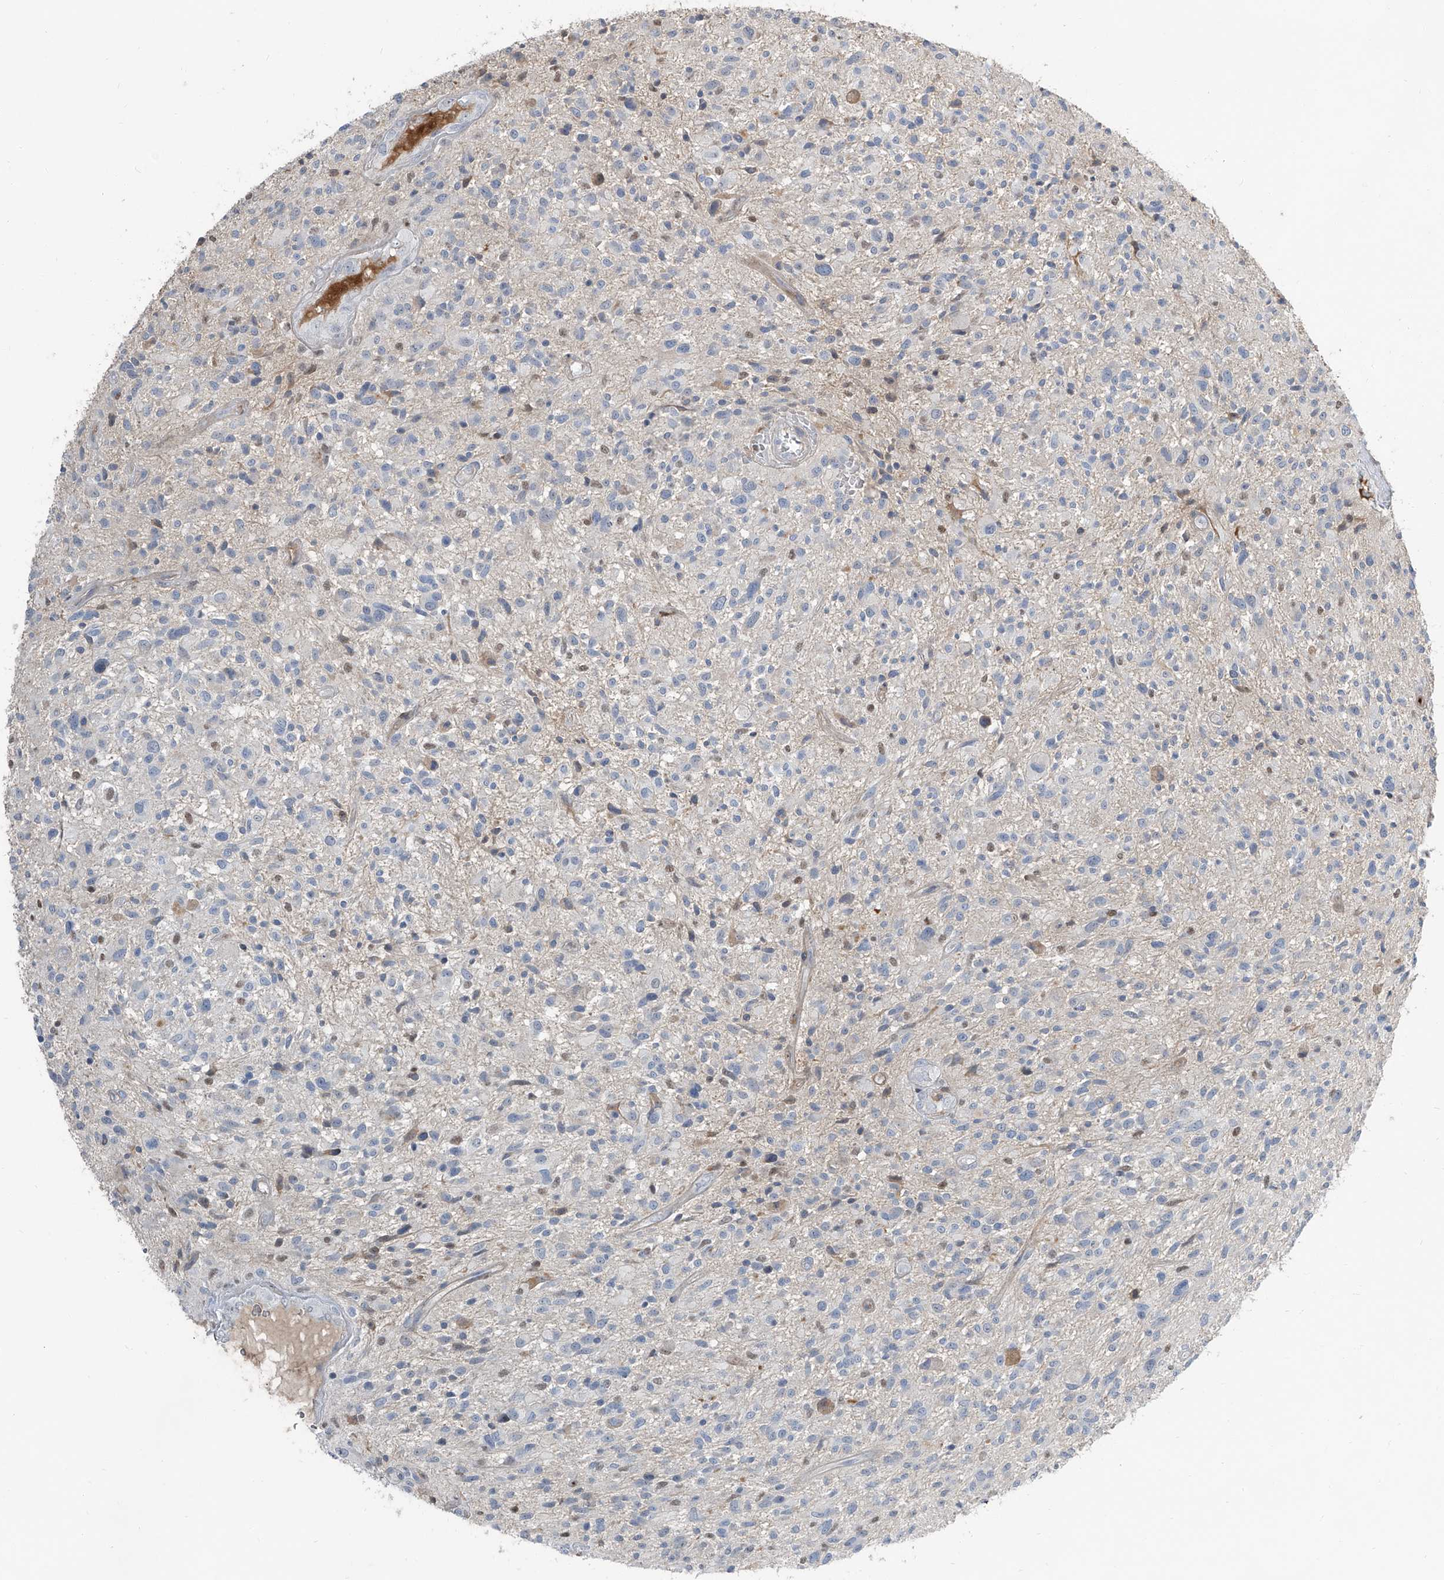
{"staining": {"intensity": "negative", "quantity": "none", "location": "none"}, "tissue": "glioma", "cell_type": "Tumor cells", "image_type": "cancer", "snomed": [{"axis": "morphology", "description": "Glioma, malignant, High grade"}, {"axis": "topography", "description": "Brain"}], "caption": "DAB immunohistochemical staining of glioma demonstrates no significant expression in tumor cells. Brightfield microscopy of immunohistochemistry (IHC) stained with DAB (3,3'-diaminobenzidine) (brown) and hematoxylin (blue), captured at high magnification.", "gene": "HOXA3", "patient": {"sex": "male", "age": 47}}